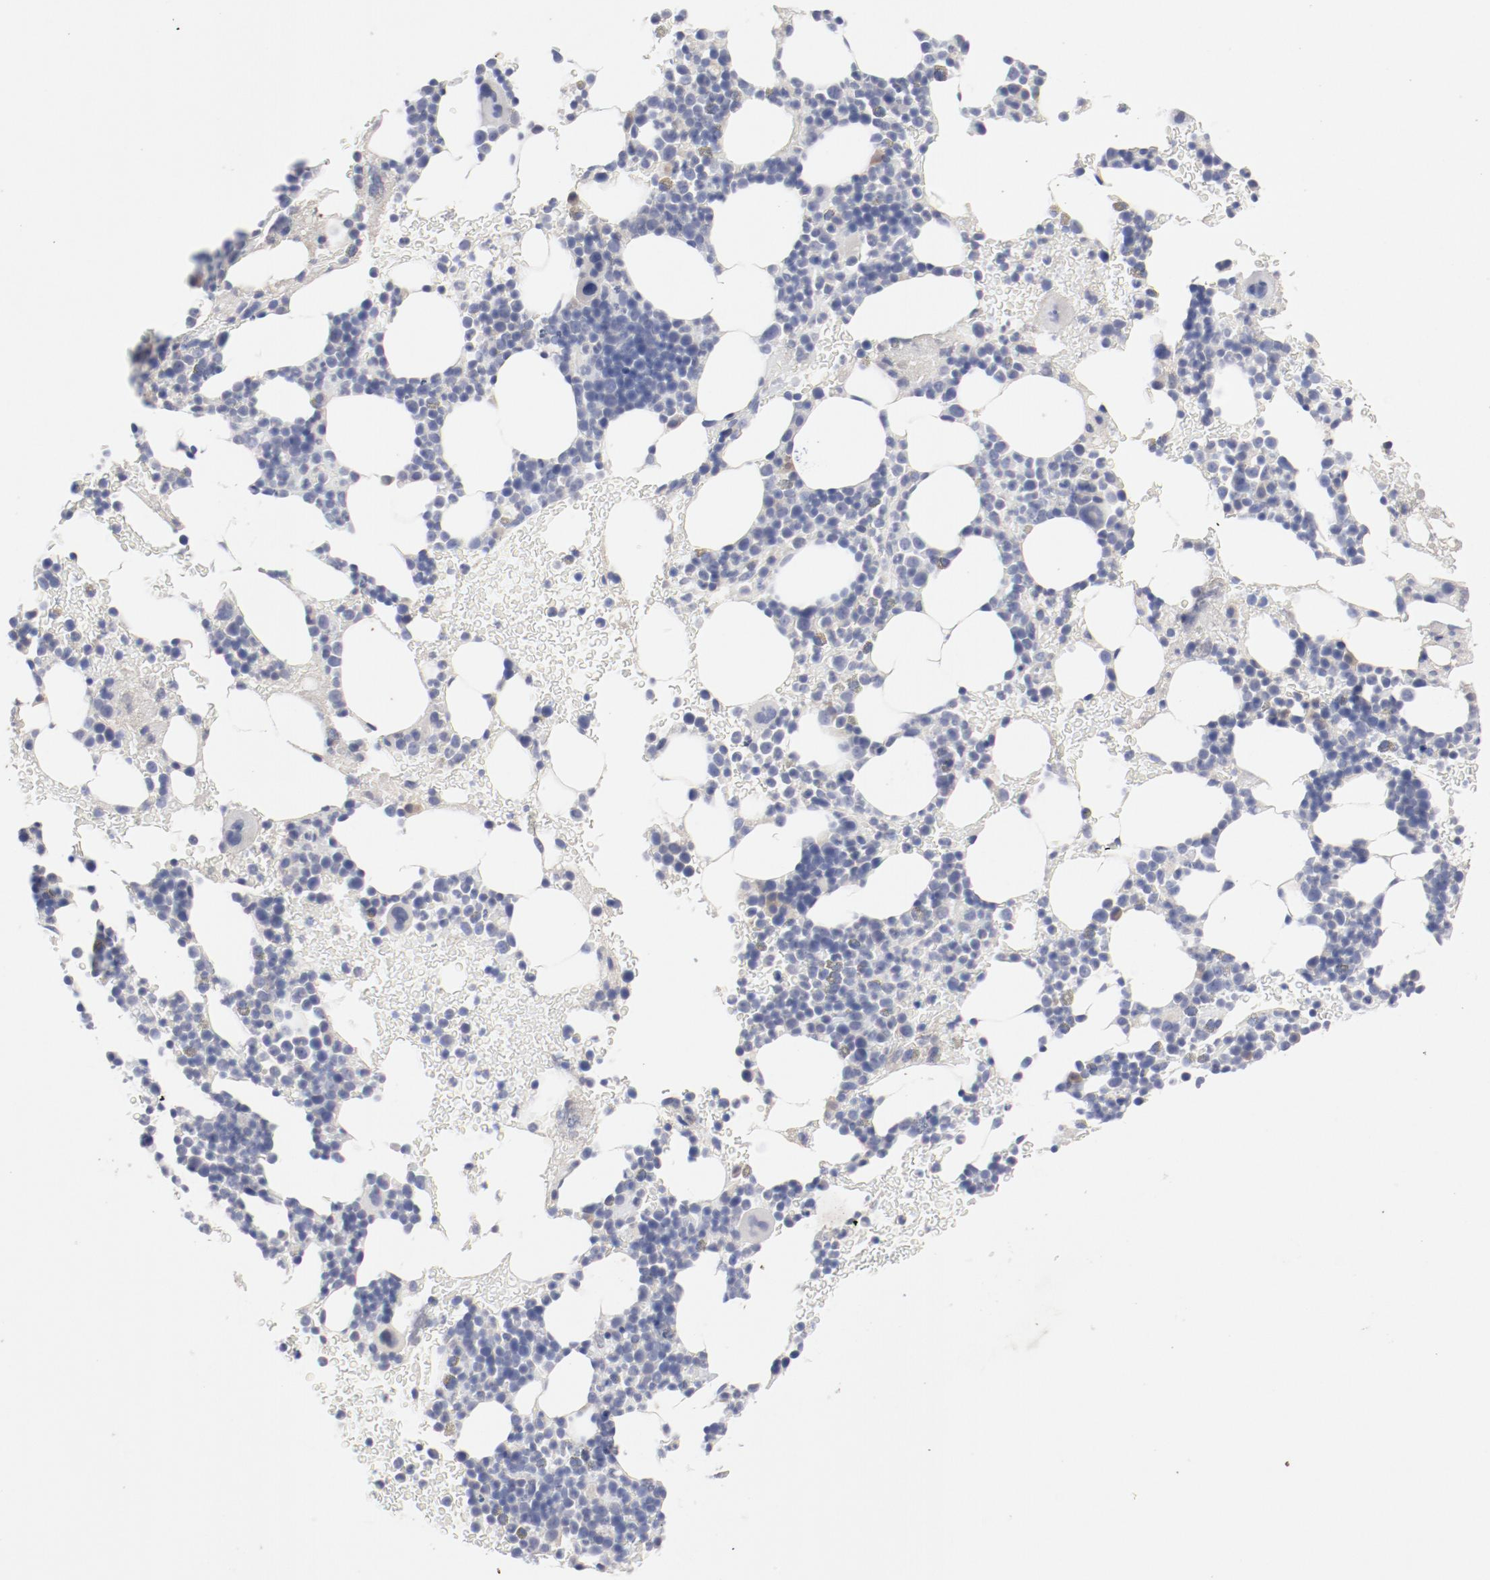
{"staining": {"intensity": "negative", "quantity": "none", "location": "none"}, "tissue": "bone marrow", "cell_type": "Hematopoietic cells", "image_type": "normal", "snomed": [{"axis": "morphology", "description": "Normal tissue, NOS"}, {"axis": "topography", "description": "Bone marrow"}], "caption": "Protein analysis of benign bone marrow displays no significant positivity in hematopoietic cells. The staining was performed using DAB to visualize the protein expression in brown, while the nuclei were stained in blue with hematoxylin (Magnification: 20x).", "gene": "TSPAN6", "patient": {"sex": "male", "age": 17}}